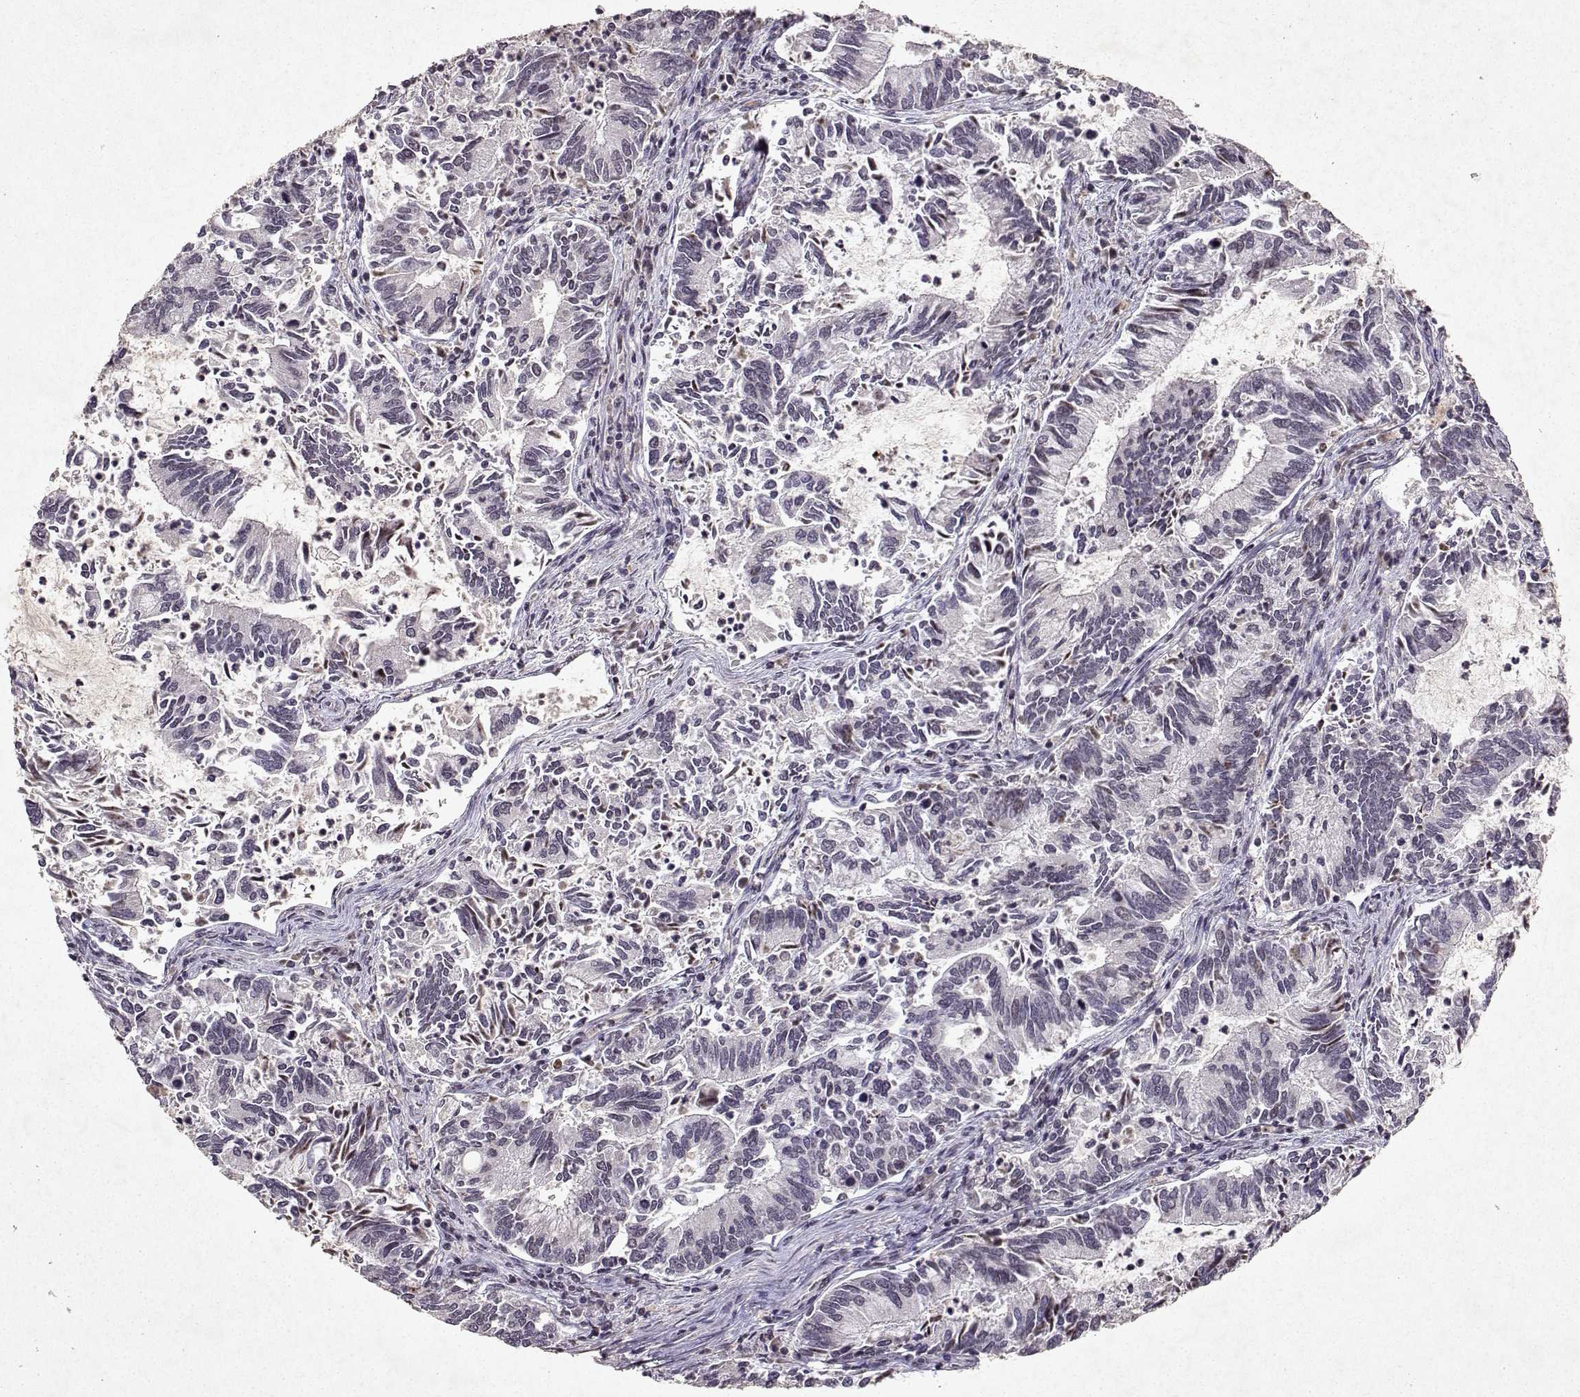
{"staining": {"intensity": "negative", "quantity": "none", "location": "none"}, "tissue": "cervical cancer", "cell_type": "Tumor cells", "image_type": "cancer", "snomed": [{"axis": "morphology", "description": "Adenocarcinoma, NOS"}, {"axis": "topography", "description": "Cervix"}], "caption": "Tumor cells show no significant expression in adenocarcinoma (cervical).", "gene": "DDX56", "patient": {"sex": "female", "age": 42}}